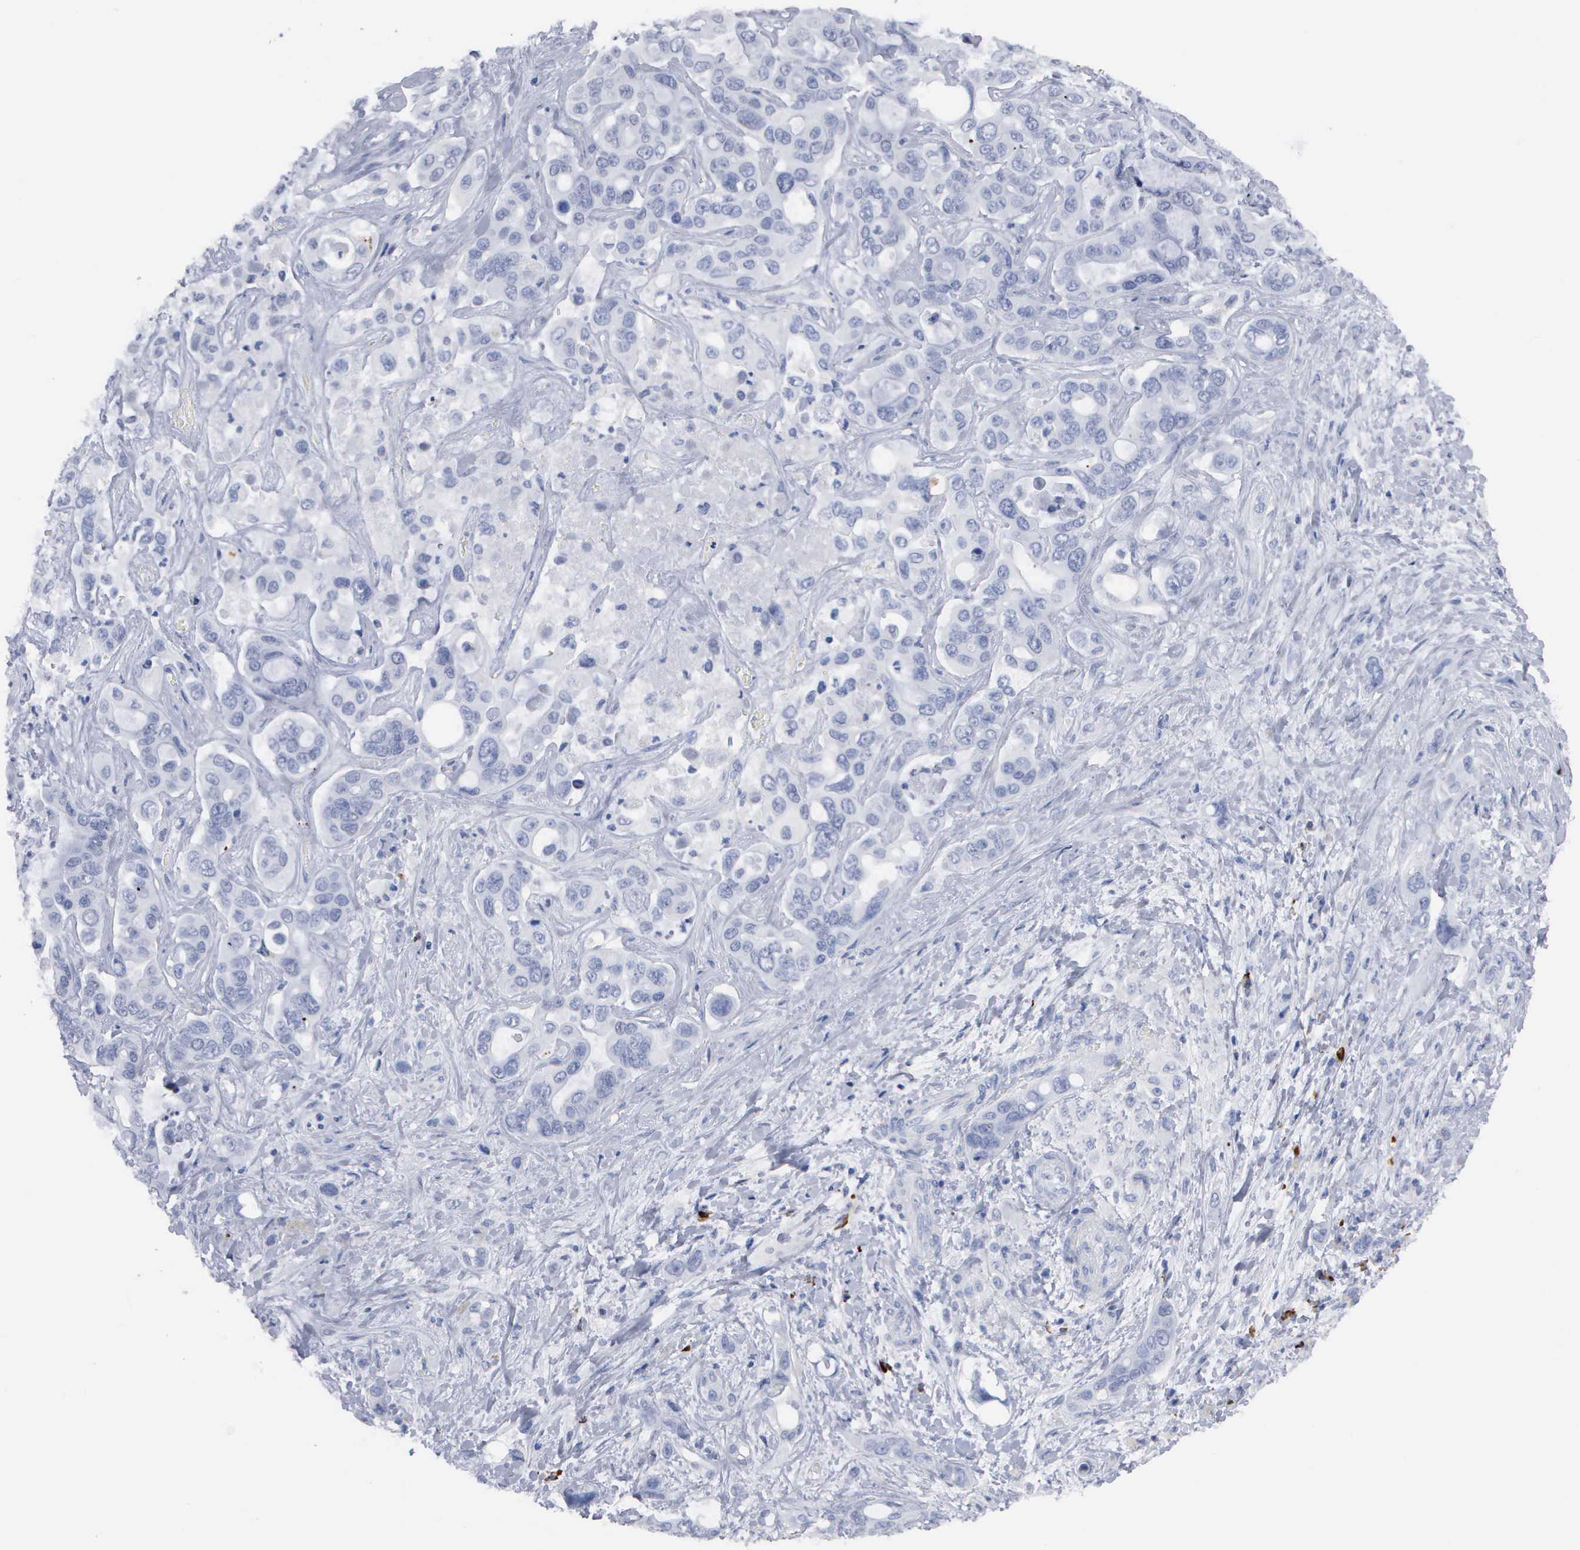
{"staining": {"intensity": "negative", "quantity": "none", "location": "none"}, "tissue": "liver cancer", "cell_type": "Tumor cells", "image_type": "cancer", "snomed": [{"axis": "morphology", "description": "Cholangiocarcinoma"}, {"axis": "topography", "description": "Liver"}], "caption": "Tumor cells show no significant protein positivity in liver cancer.", "gene": "ASPHD2", "patient": {"sex": "female", "age": 79}}